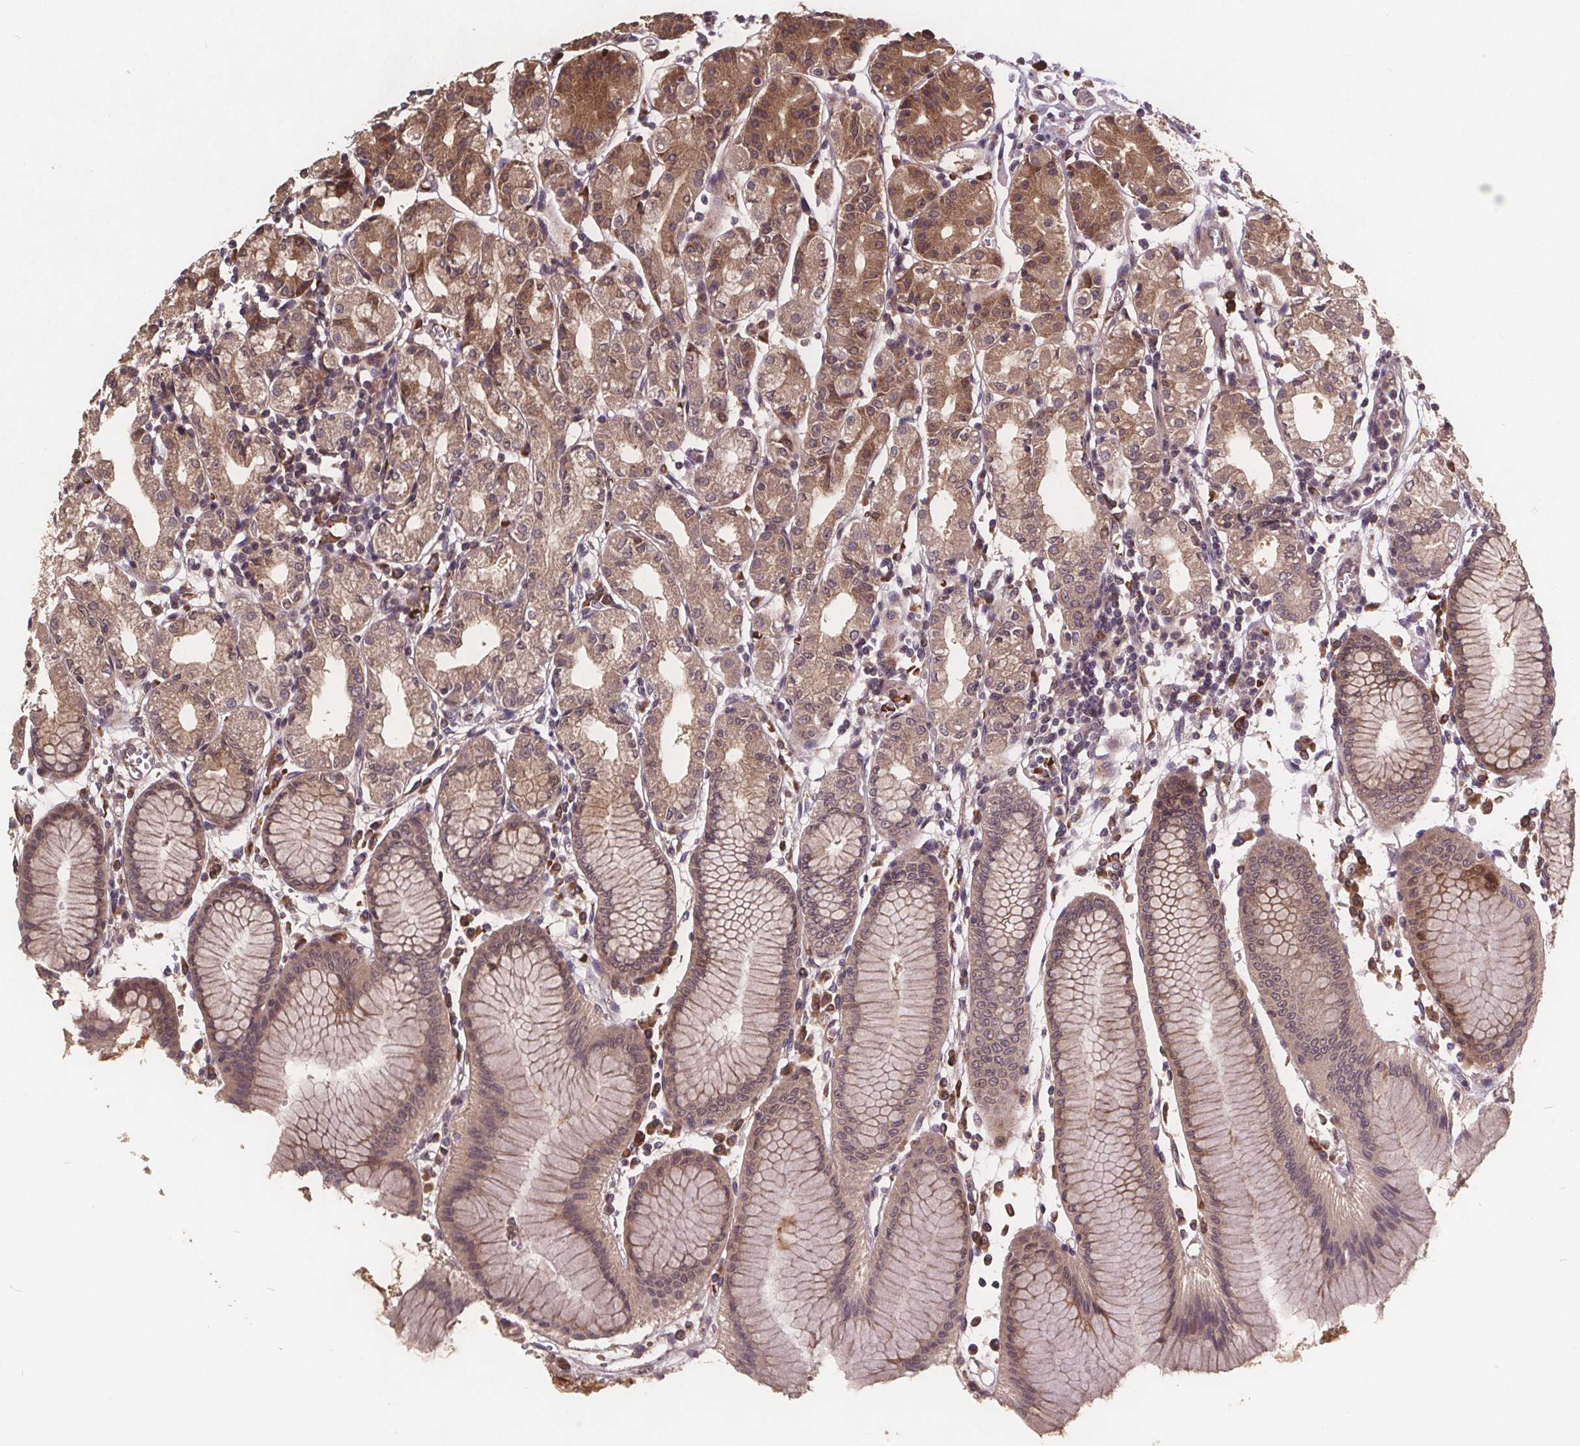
{"staining": {"intensity": "moderate", "quantity": "25%-75%", "location": "cytoplasmic/membranous,nuclear"}, "tissue": "stomach", "cell_type": "Glandular cells", "image_type": "normal", "snomed": [{"axis": "morphology", "description": "Normal tissue, NOS"}, {"axis": "topography", "description": "Skeletal muscle"}, {"axis": "topography", "description": "Stomach"}], "caption": "Stomach stained with a brown dye reveals moderate cytoplasmic/membranous,nuclear positive staining in approximately 25%-75% of glandular cells.", "gene": "USP9X", "patient": {"sex": "female", "age": 57}}